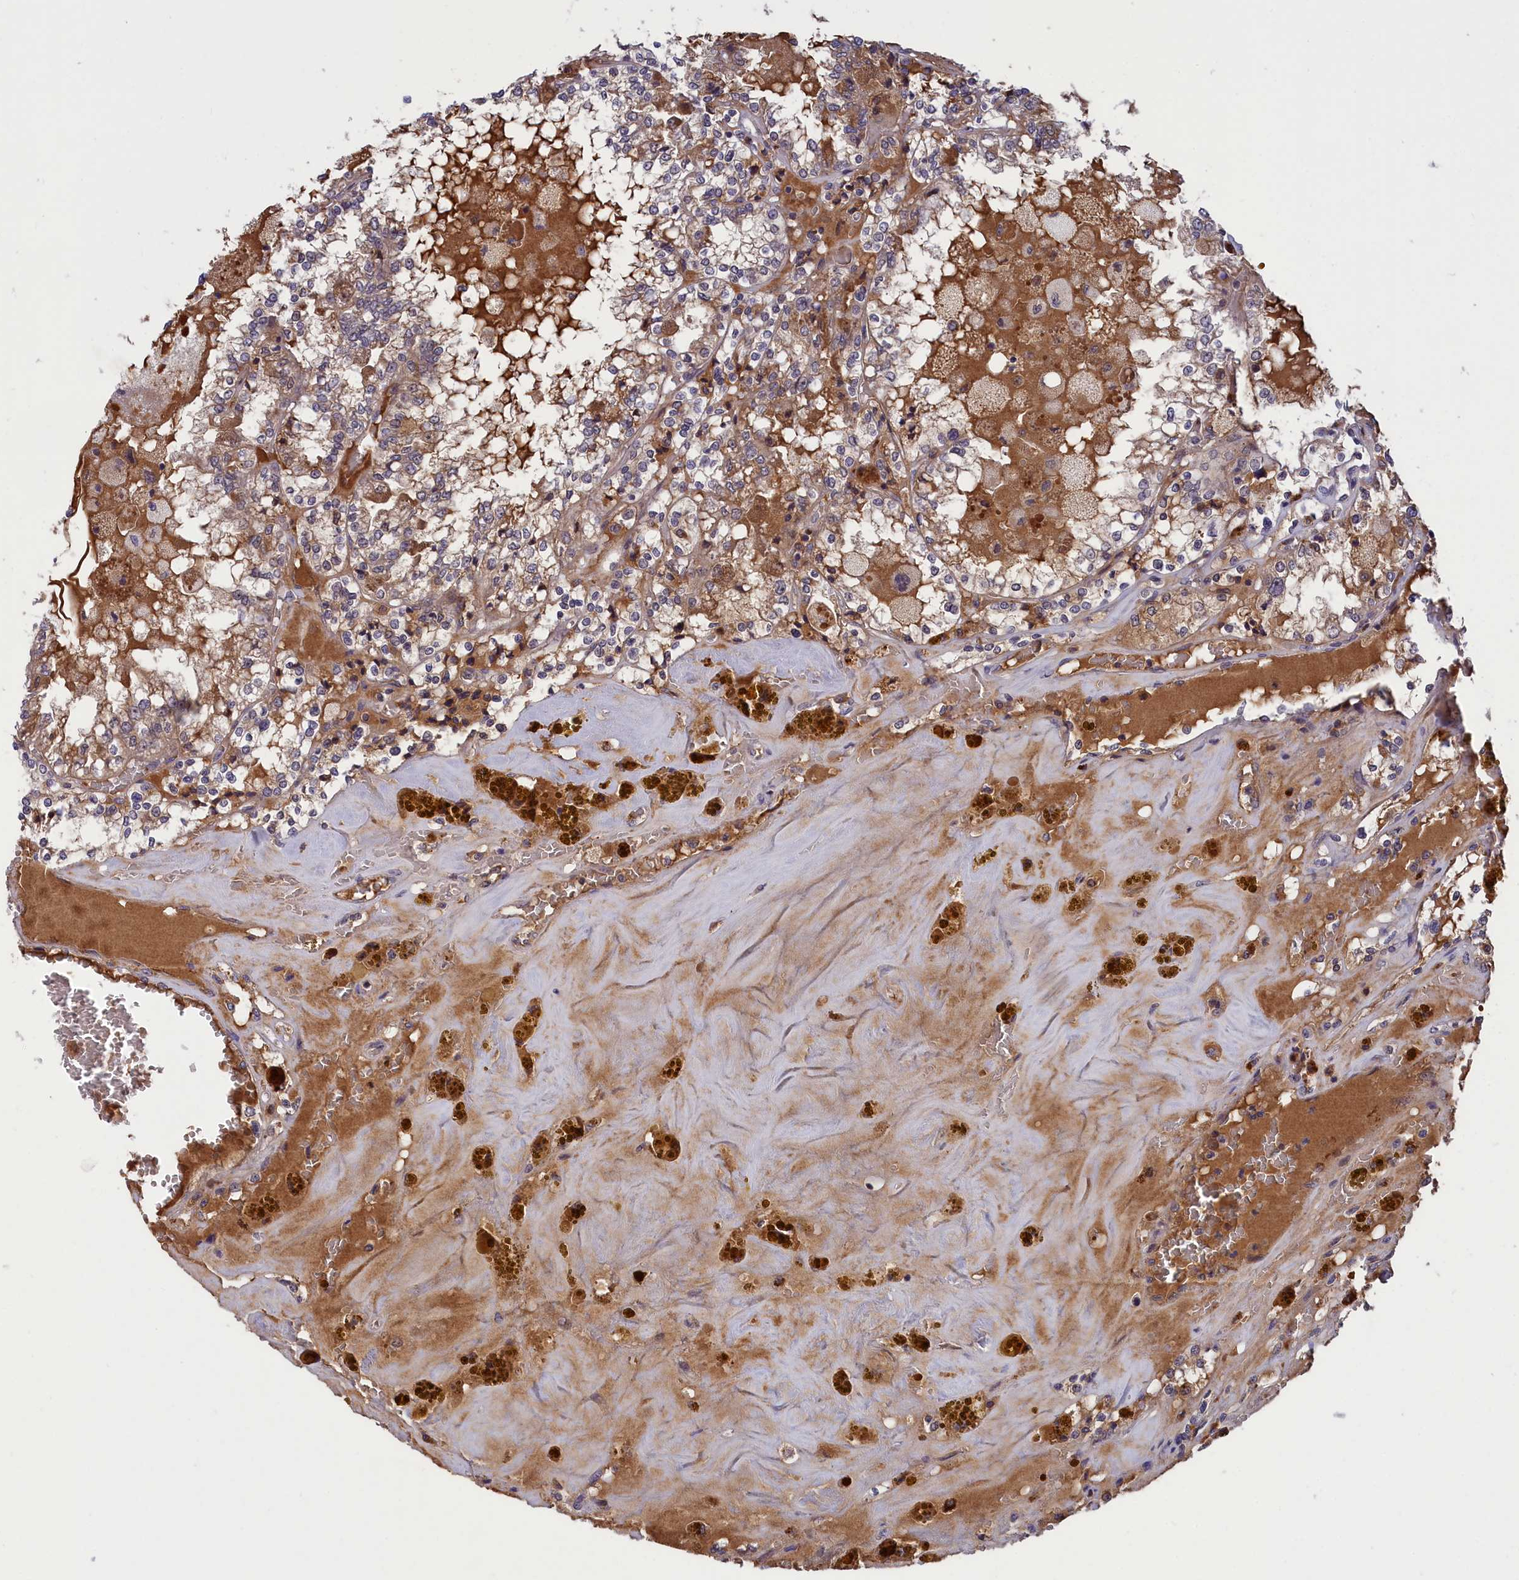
{"staining": {"intensity": "weak", "quantity": ">75%", "location": "cytoplasmic/membranous"}, "tissue": "renal cancer", "cell_type": "Tumor cells", "image_type": "cancer", "snomed": [{"axis": "morphology", "description": "Adenocarcinoma, NOS"}, {"axis": "topography", "description": "Kidney"}], "caption": "An immunohistochemistry micrograph of neoplastic tissue is shown. Protein staining in brown shows weak cytoplasmic/membranous positivity in renal cancer within tumor cells.", "gene": "STYX", "patient": {"sex": "female", "age": 56}}